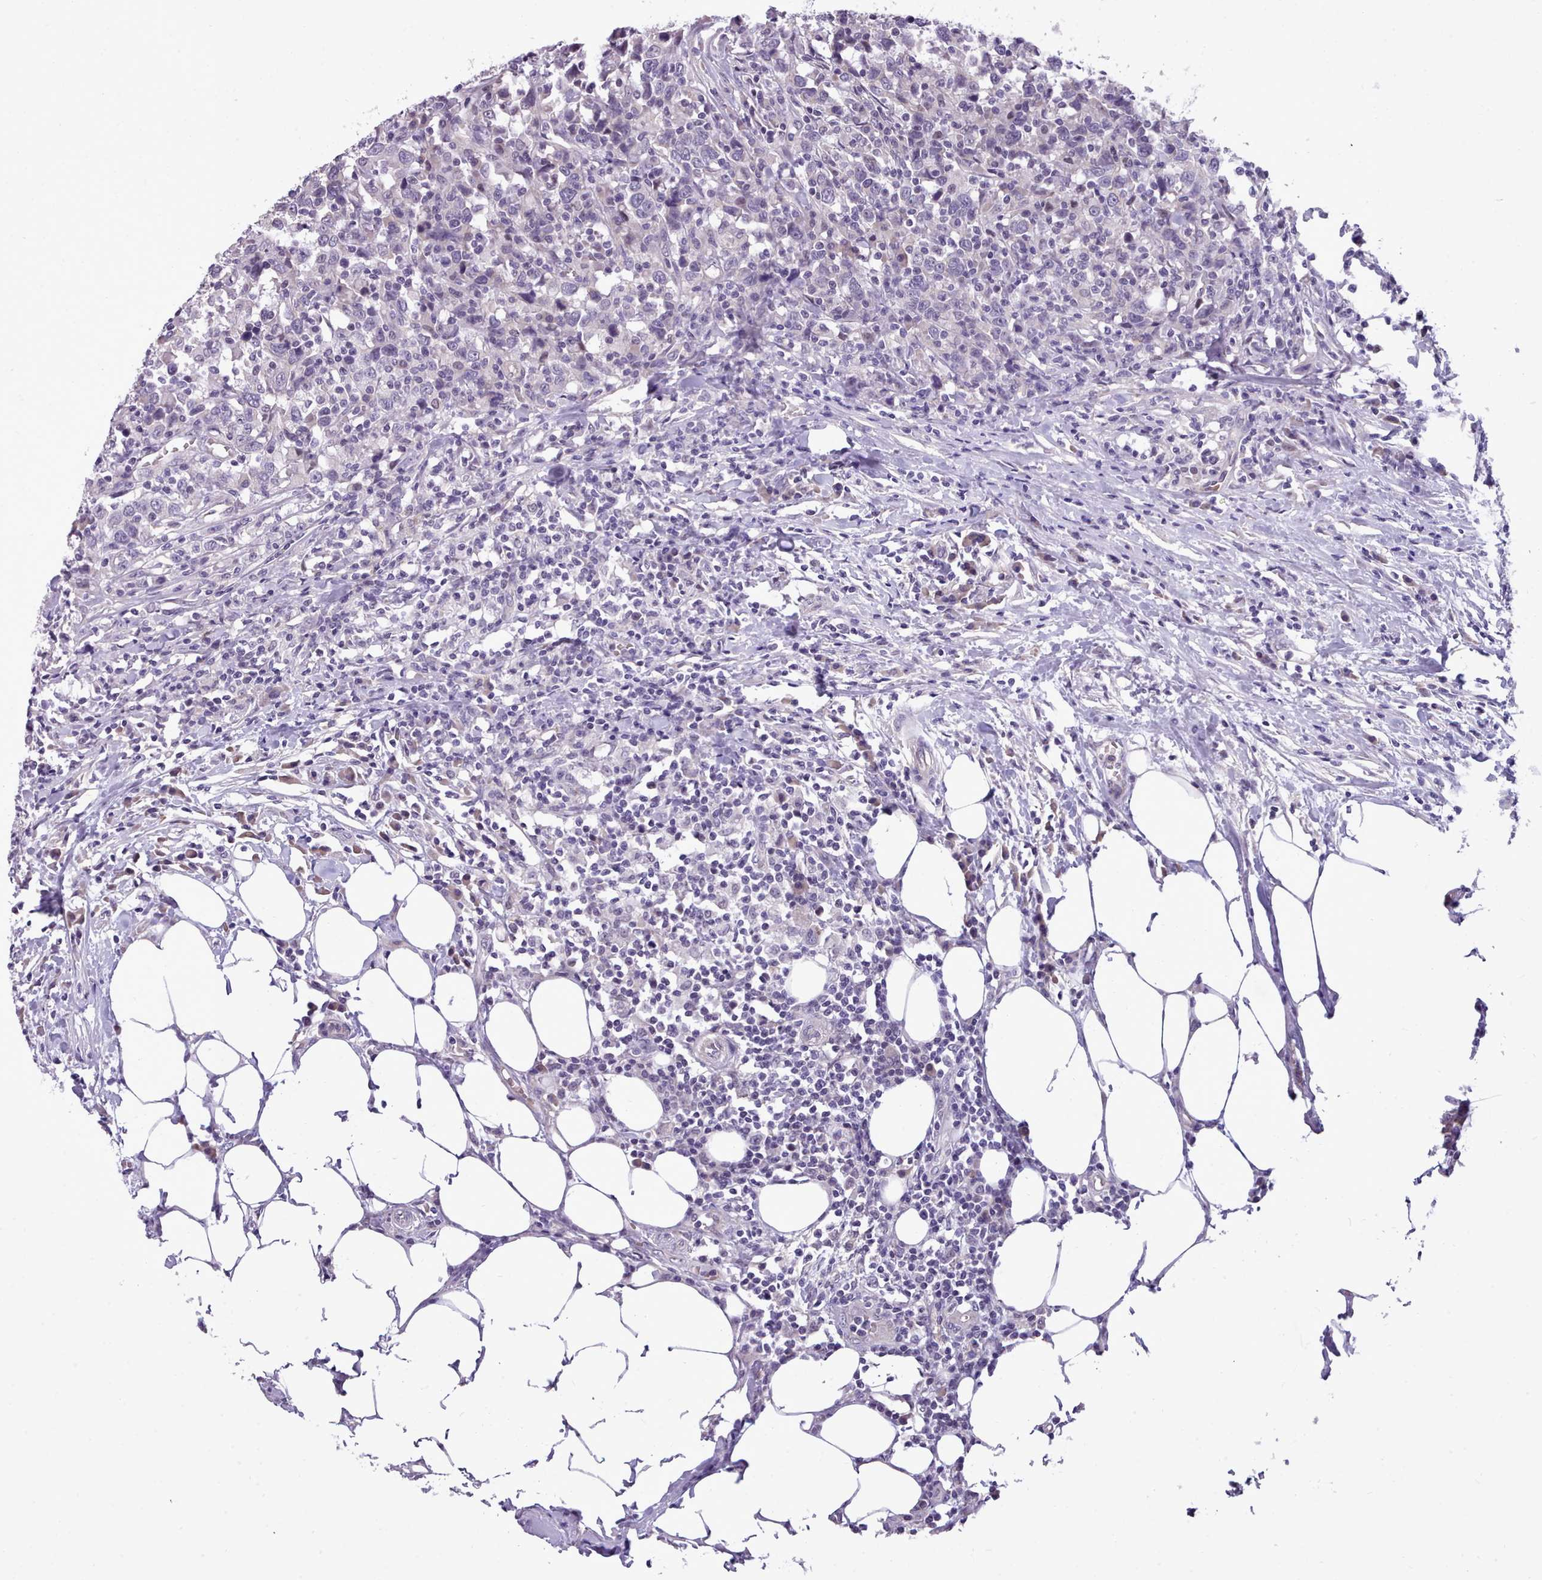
{"staining": {"intensity": "negative", "quantity": "none", "location": "none"}, "tissue": "urothelial cancer", "cell_type": "Tumor cells", "image_type": "cancer", "snomed": [{"axis": "morphology", "description": "Urothelial carcinoma, High grade"}, {"axis": "topography", "description": "Urinary bladder"}], "caption": "Tumor cells show no significant protein positivity in urothelial cancer.", "gene": "KCTD16", "patient": {"sex": "male", "age": 61}}